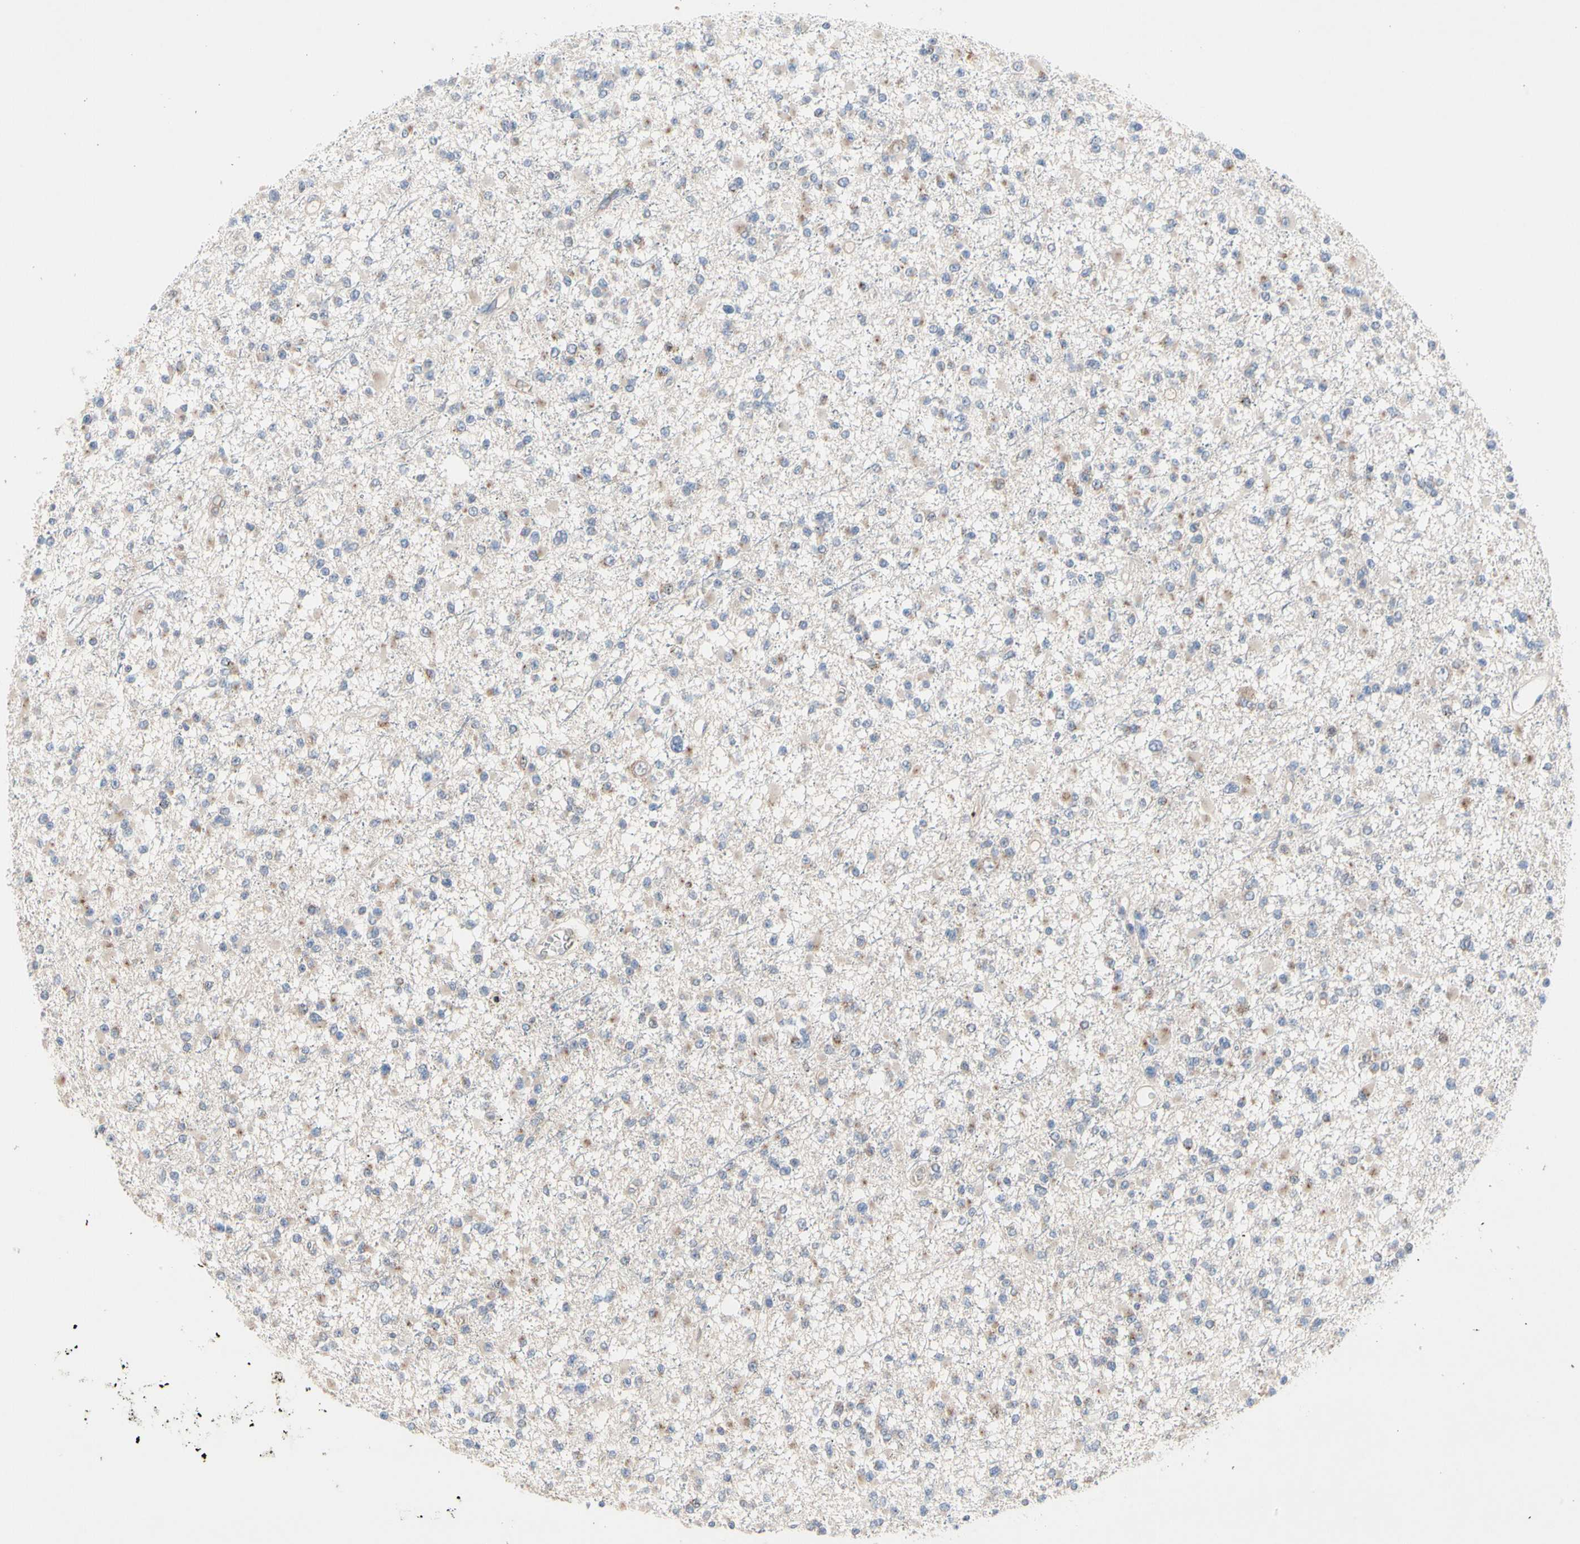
{"staining": {"intensity": "weak", "quantity": "<25%", "location": "cytoplasmic/membranous"}, "tissue": "glioma", "cell_type": "Tumor cells", "image_type": "cancer", "snomed": [{"axis": "morphology", "description": "Glioma, malignant, Low grade"}, {"axis": "topography", "description": "Brain"}], "caption": "An image of glioma stained for a protein exhibits no brown staining in tumor cells.", "gene": "MMEL1", "patient": {"sex": "female", "age": 22}}